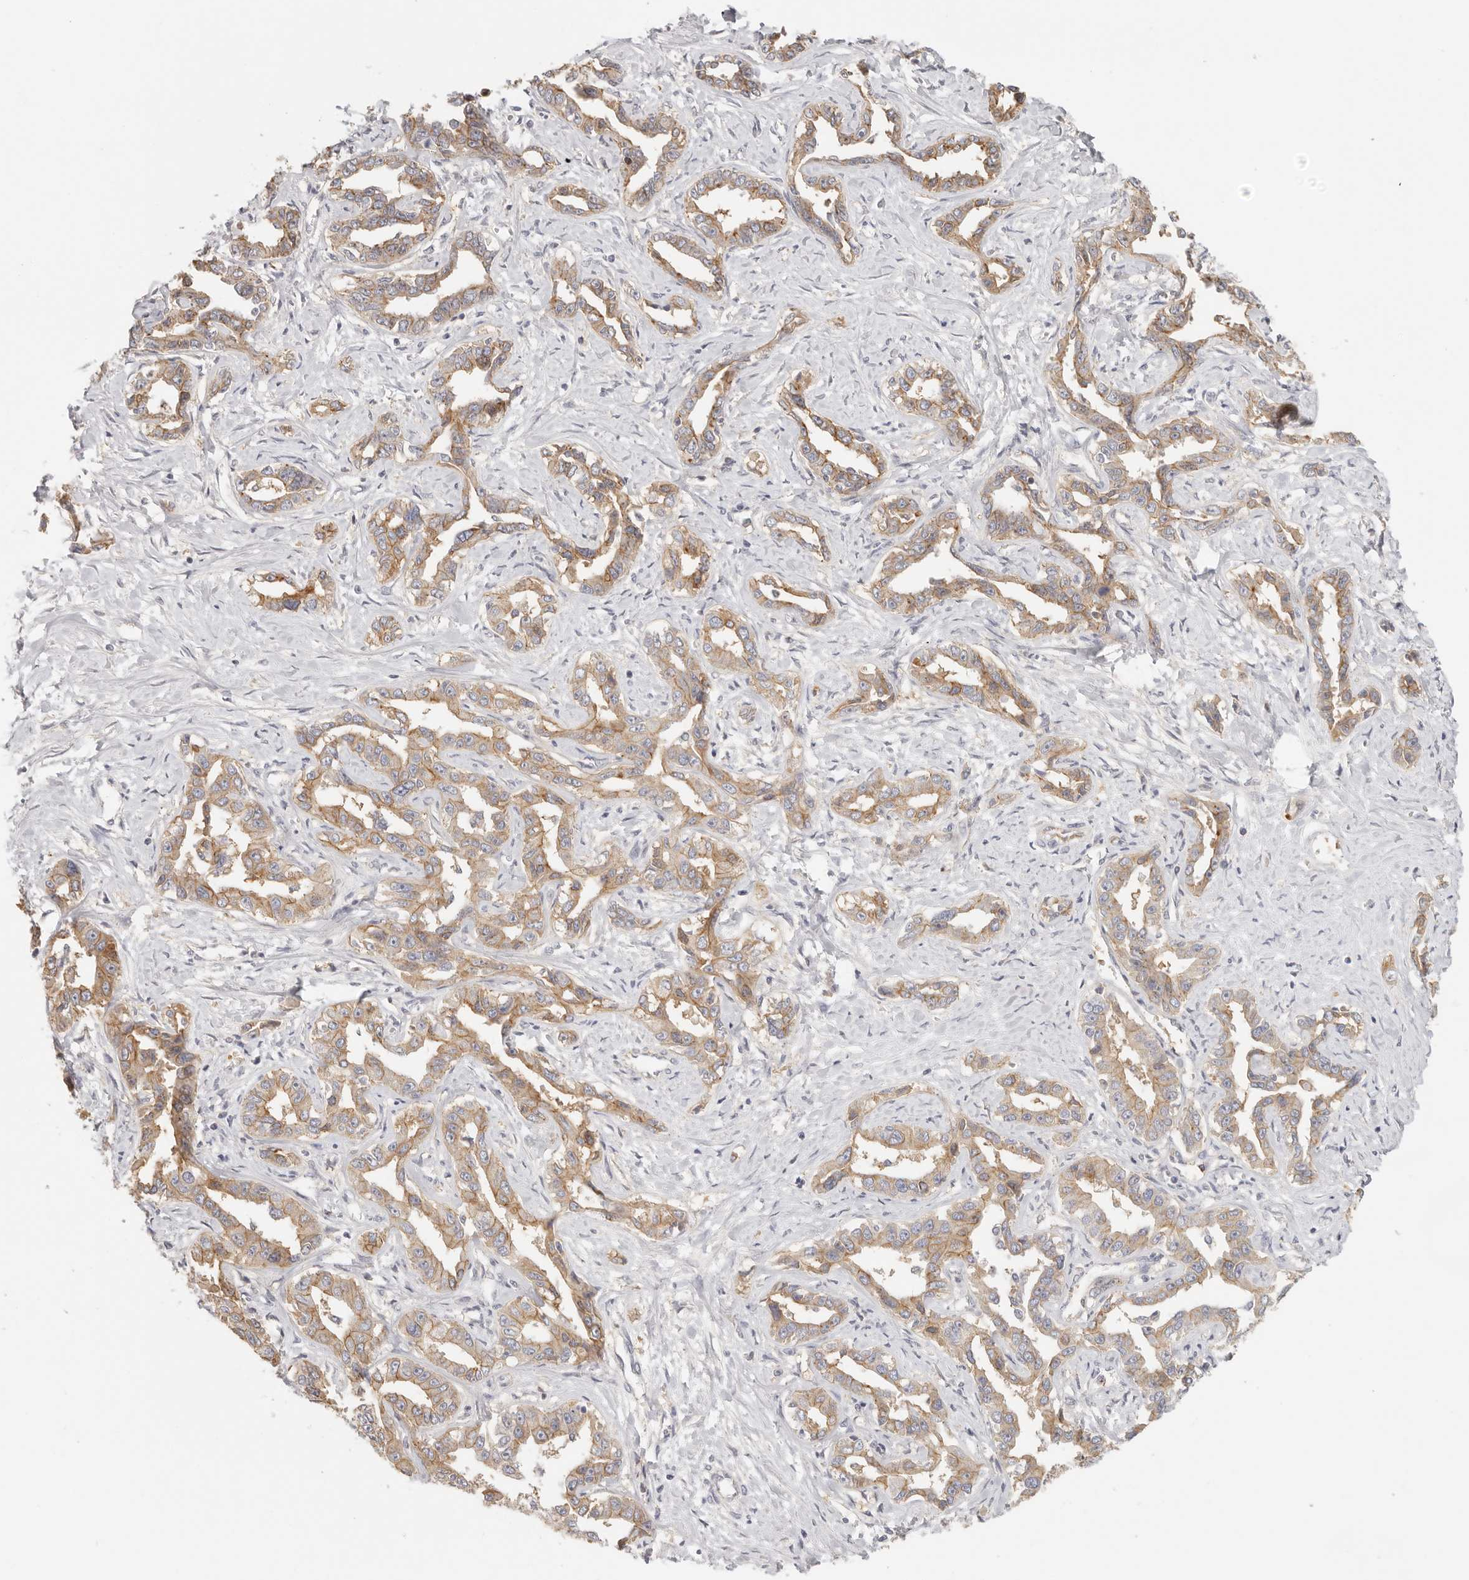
{"staining": {"intensity": "moderate", "quantity": ">75%", "location": "cytoplasmic/membranous"}, "tissue": "liver cancer", "cell_type": "Tumor cells", "image_type": "cancer", "snomed": [{"axis": "morphology", "description": "Cholangiocarcinoma"}, {"axis": "topography", "description": "Liver"}], "caption": "There is medium levels of moderate cytoplasmic/membranous staining in tumor cells of liver cholangiocarcinoma, as demonstrated by immunohistochemical staining (brown color).", "gene": "ANXA9", "patient": {"sex": "male", "age": 59}}